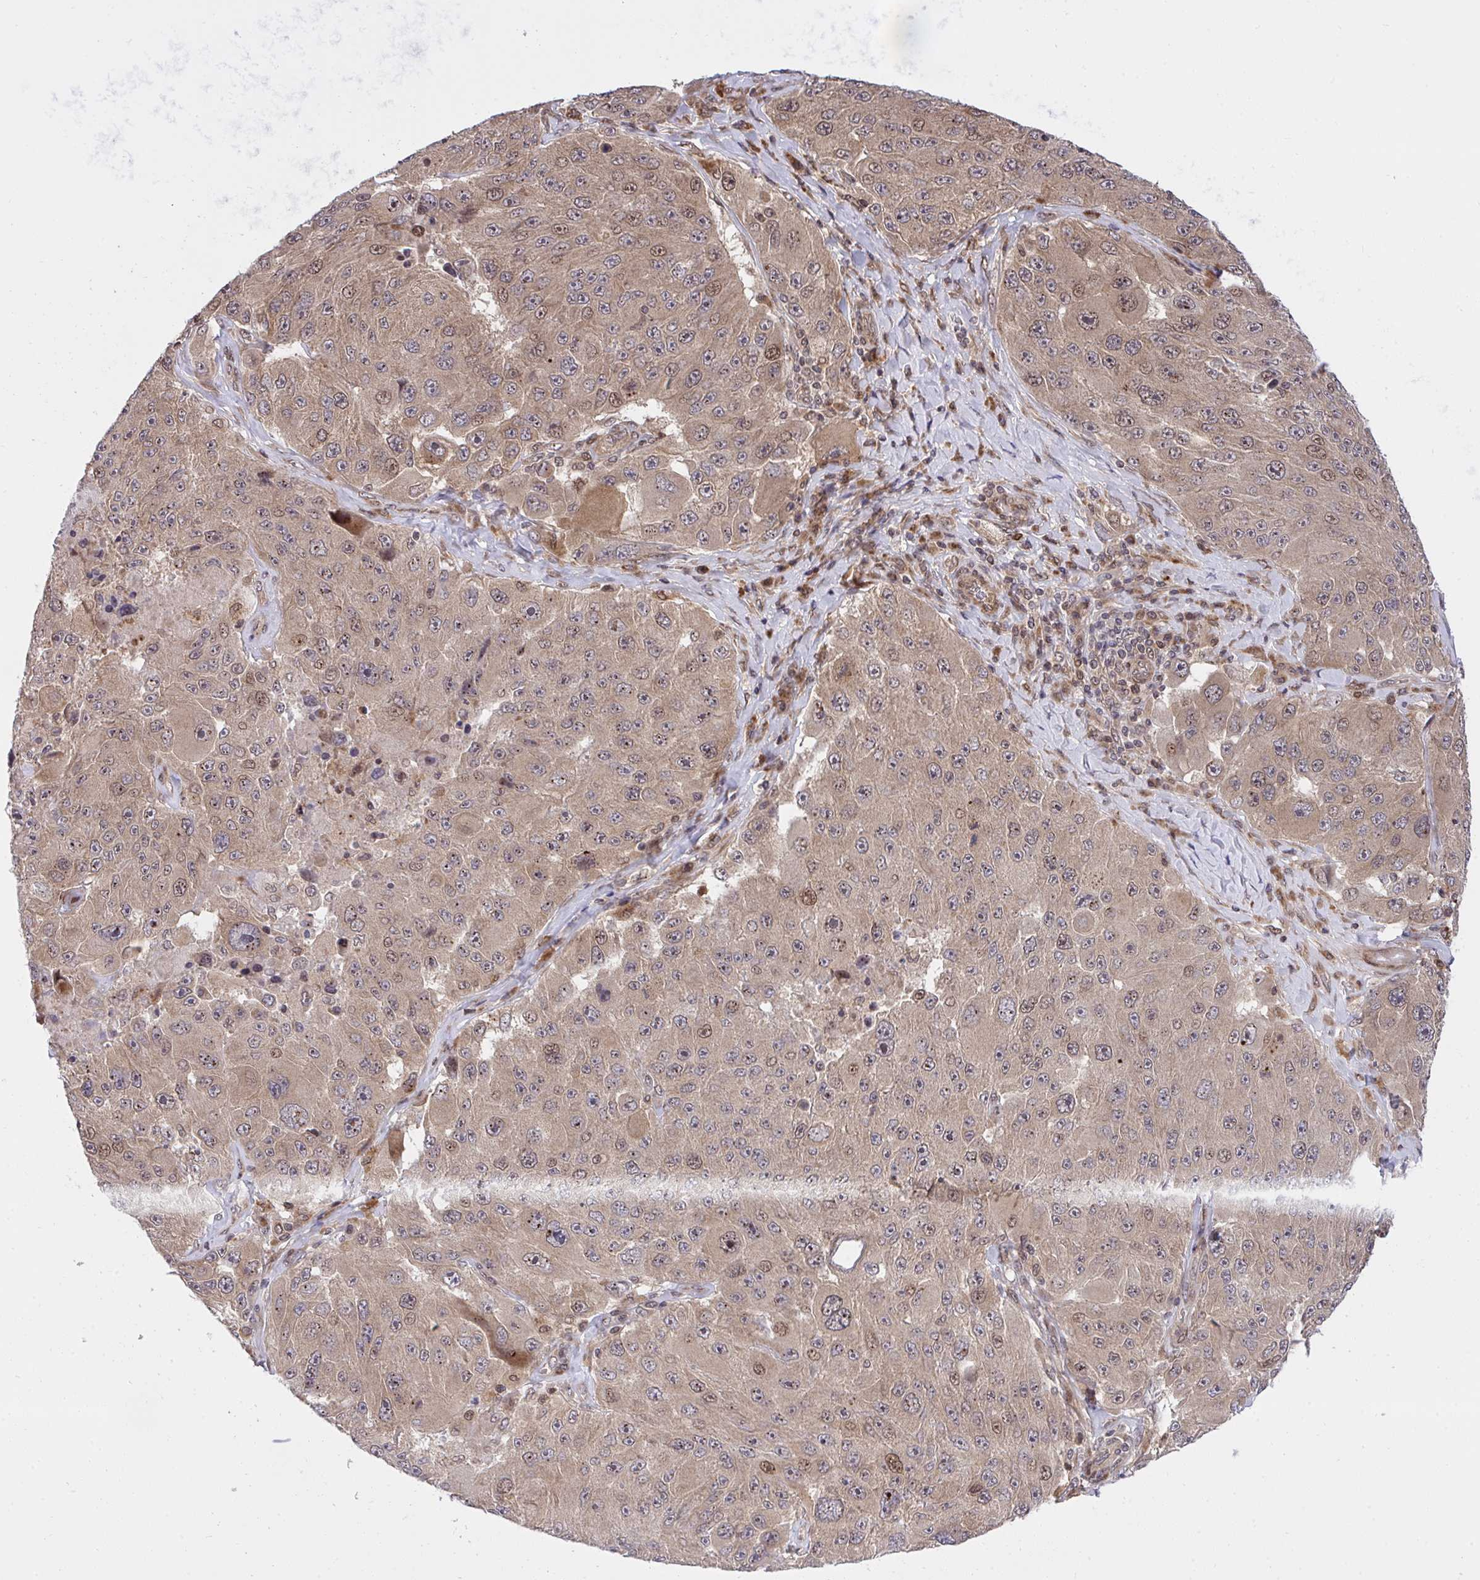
{"staining": {"intensity": "moderate", "quantity": ">75%", "location": "cytoplasmic/membranous"}, "tissue": "melanoma", "cell_type": "Tumor cells", "image_type": "cancer", "snomed": [{"axis": "morphology", "description": "Malignant melanoma, Metastatic site"}, {"axis": "topography", "description": "Lymph node"}], "caption": "Protein analysis of malignant melanoma (metastatic site) tissue shows moderate cytoplasmic/membranous positivity in approximately >75% of tumor cells.", "gene": "ERI1", "patient": {"sex": "male", "age": 62}}